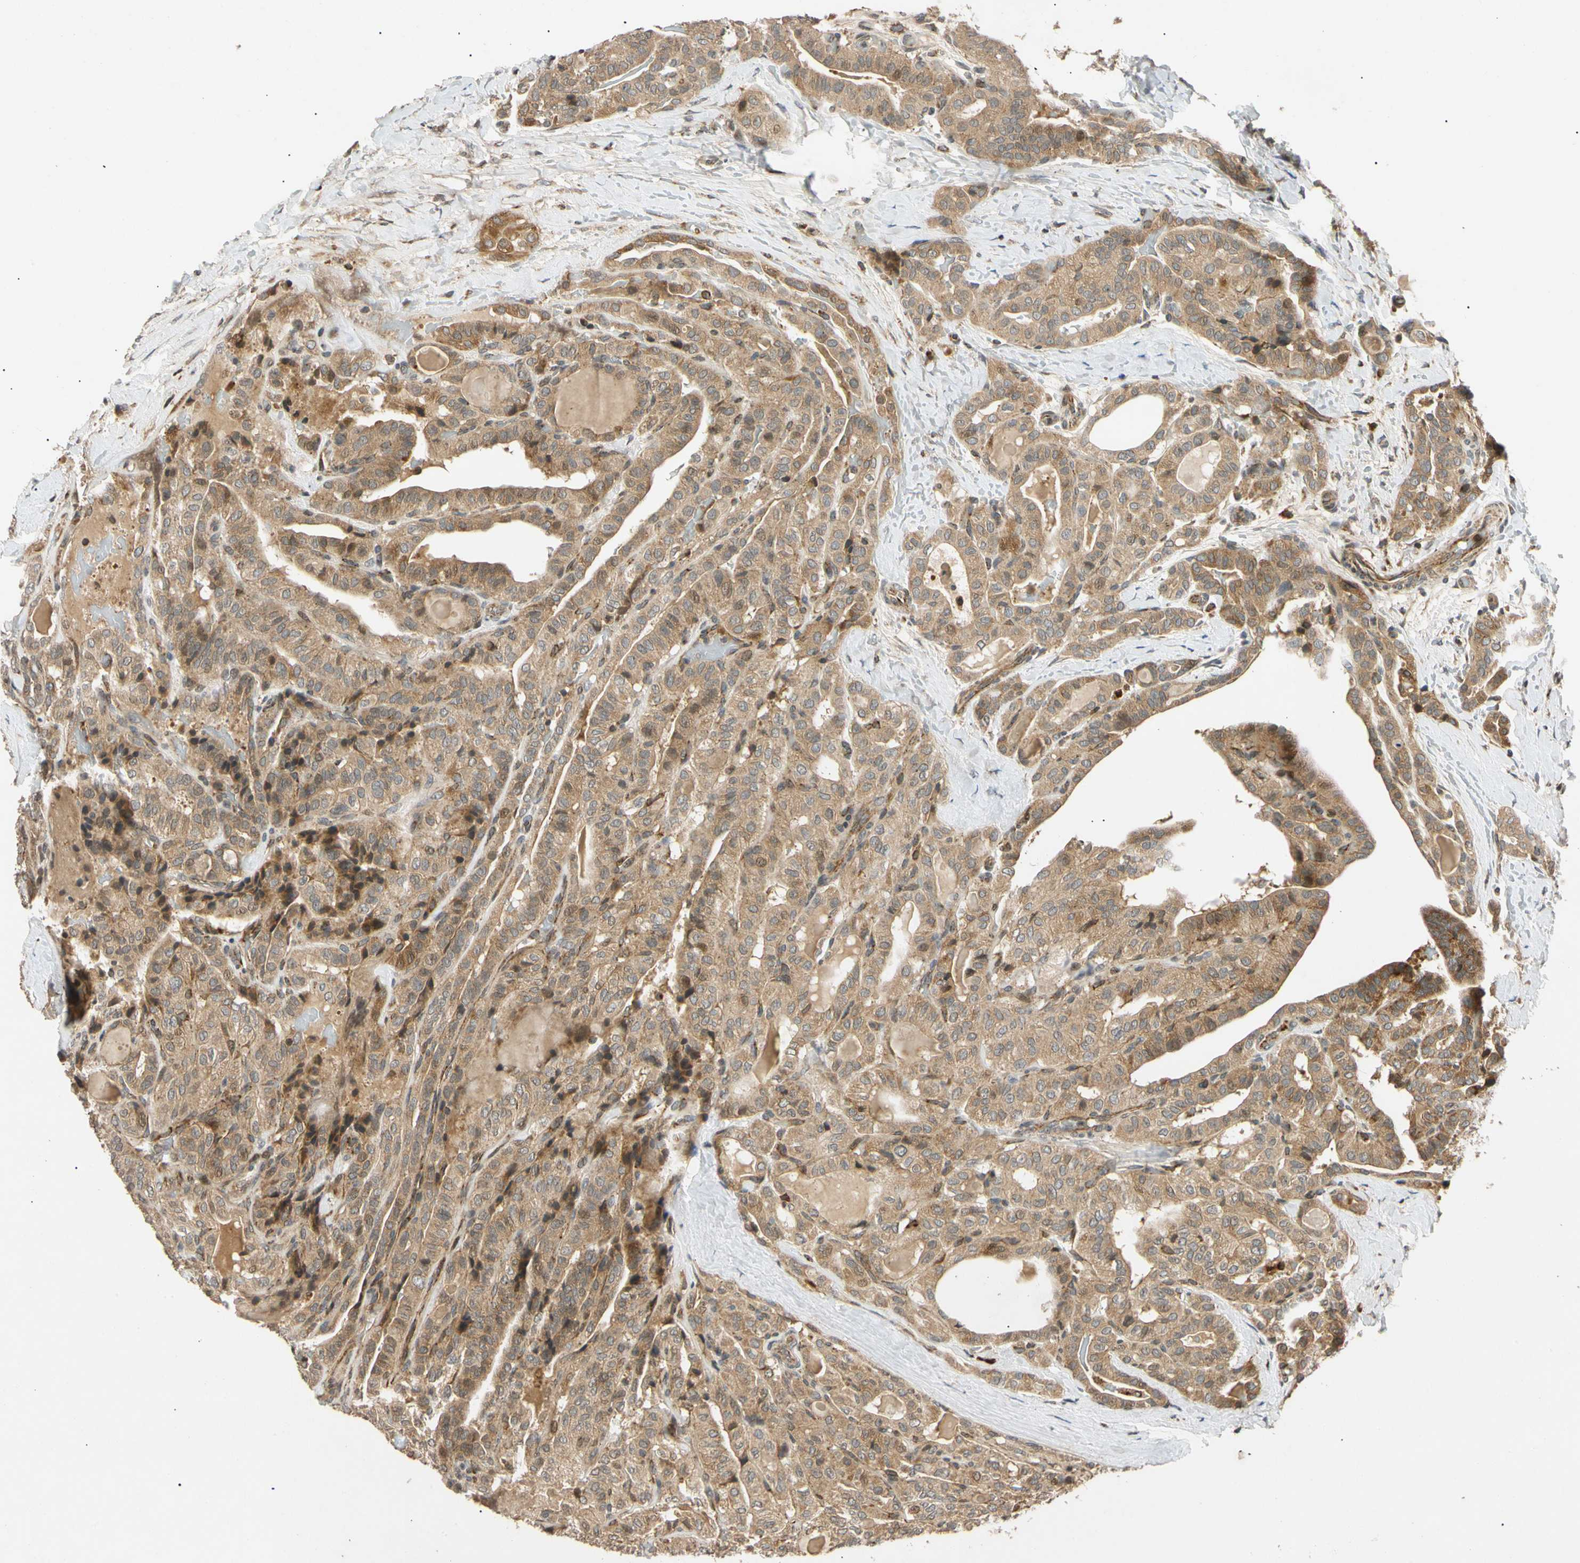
{"staining": {"intensity": "moderate", "quantity": ">75%", "location": "cytoplasmic/membranous"}, "tissue": "thyroid cancer", "cell_type": "Tumor cells", "image_type": "cancer", "snomed": [{"axis": "morphology", "description": "Papillary adenocarcinoma, NOS"}, {"axis": "topography", "description": "Thyroid gland"}], "caption": "Immunohistochemistry photomicrograph of neoplastic tissue: thyroid cancer stained using immunohistochemistry (IHC) shows medium levels of moderate protein expression localized specifically in the cytoplasmic/membranous of tumor cells, appearing as a cytoplasmic/membranous brown color.", "gene": "MRPS22", "patient": {"sex": "male", "age": 77}}